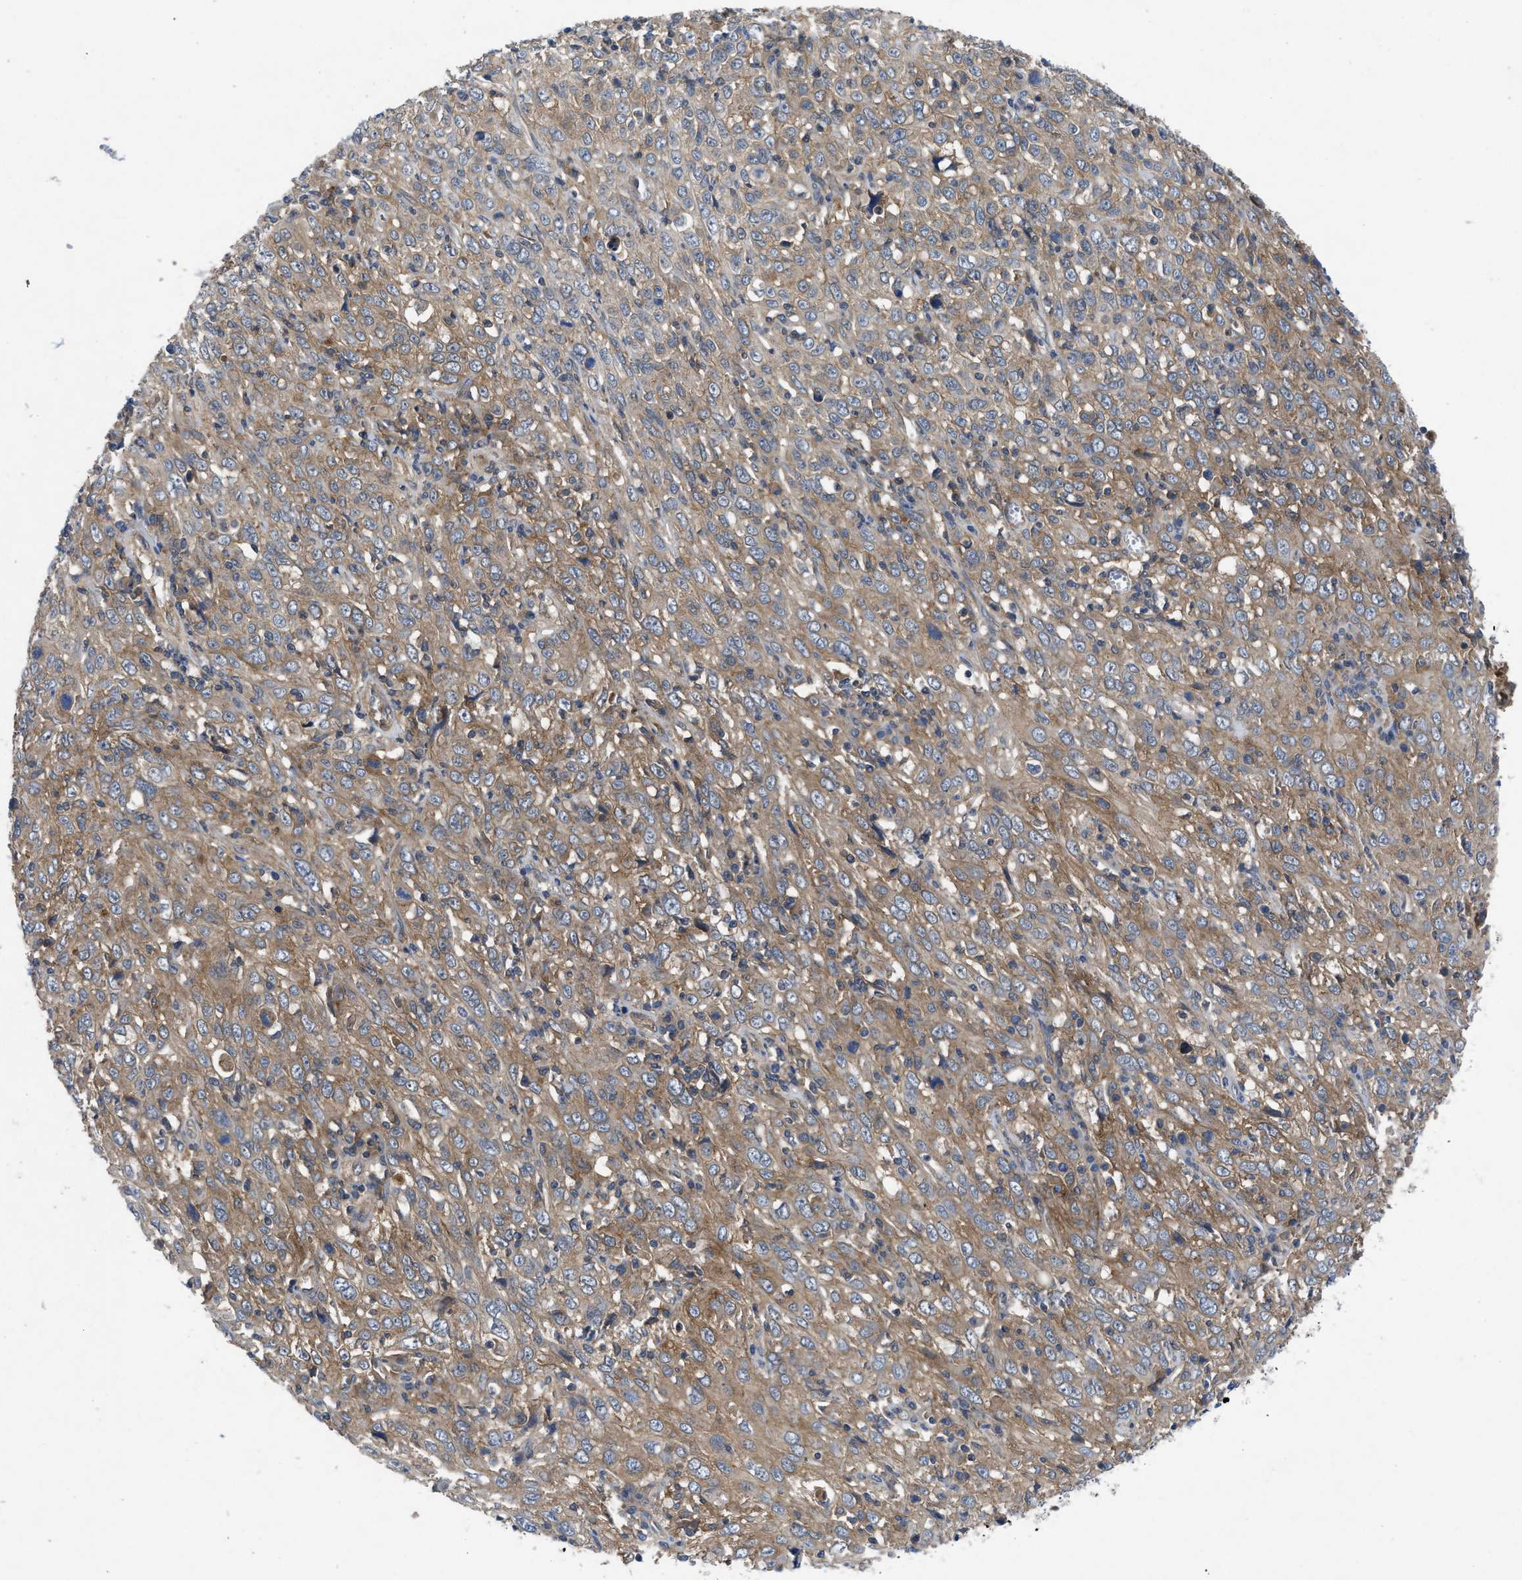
{"staining": {"intensity": "moderate", "quantity": ">75%", "location": "cytoplasmic/membranous"}, "tissue": "cervical cancer", "cell_type": "Tumor cells", "image_type": "cancer", "snomed": [{"axis": "morphology", "description": "Squamous cell carcinoma, NOS"}, {"axis": "topography", "description": "Cervix"}], "caption": "A brown stain labels moderate cytoplasmic/membranous staining of a protein in cervical cancer tumor cells.", "gene": "PANX1", "patient": {"sex": "female", "age": 46}}